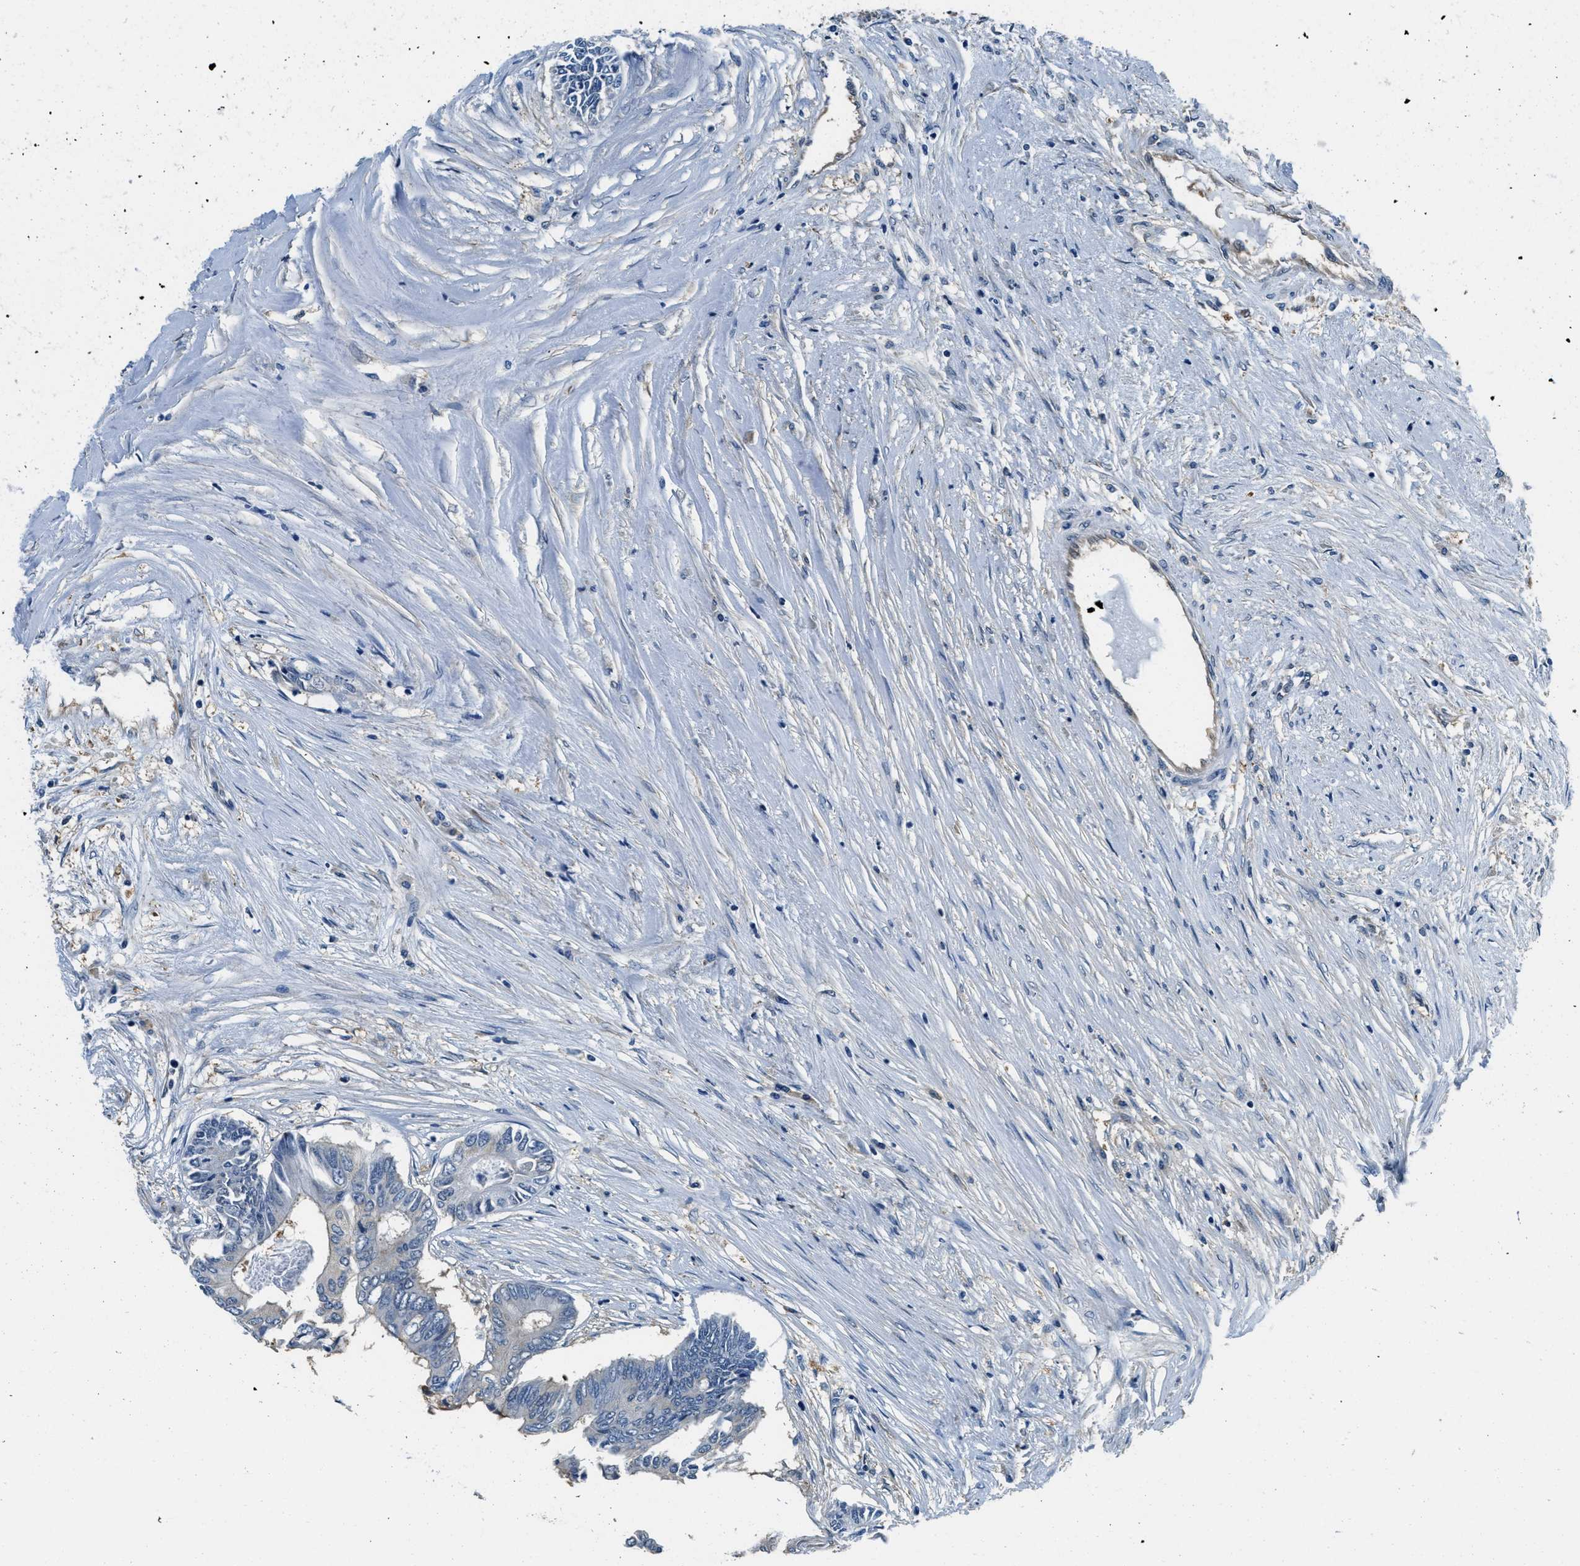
{"staining": {"intensity": "weak", "quantity": ">75%", "location": "cytoplasmic/membranous"}, "tissue": "colorectal cancer", "cell_type": "Tumor cells", "image_type": "cancer", "snomed": [{"axis": "morphology", "description": "Adenocarcinoma, NOS"}, {"axis": "topography", "description": "Rectum"}], "caption": "A brown stain highlights weak cytoplasmic/membranous staining of a protein in human adenocarcinoma (colorectal) tumor cells. (brown staining indicates protein expression, while blue staining denotes nuclei).", "gene": "TWF1", "patient": {"sex": "male", "age": 63}}